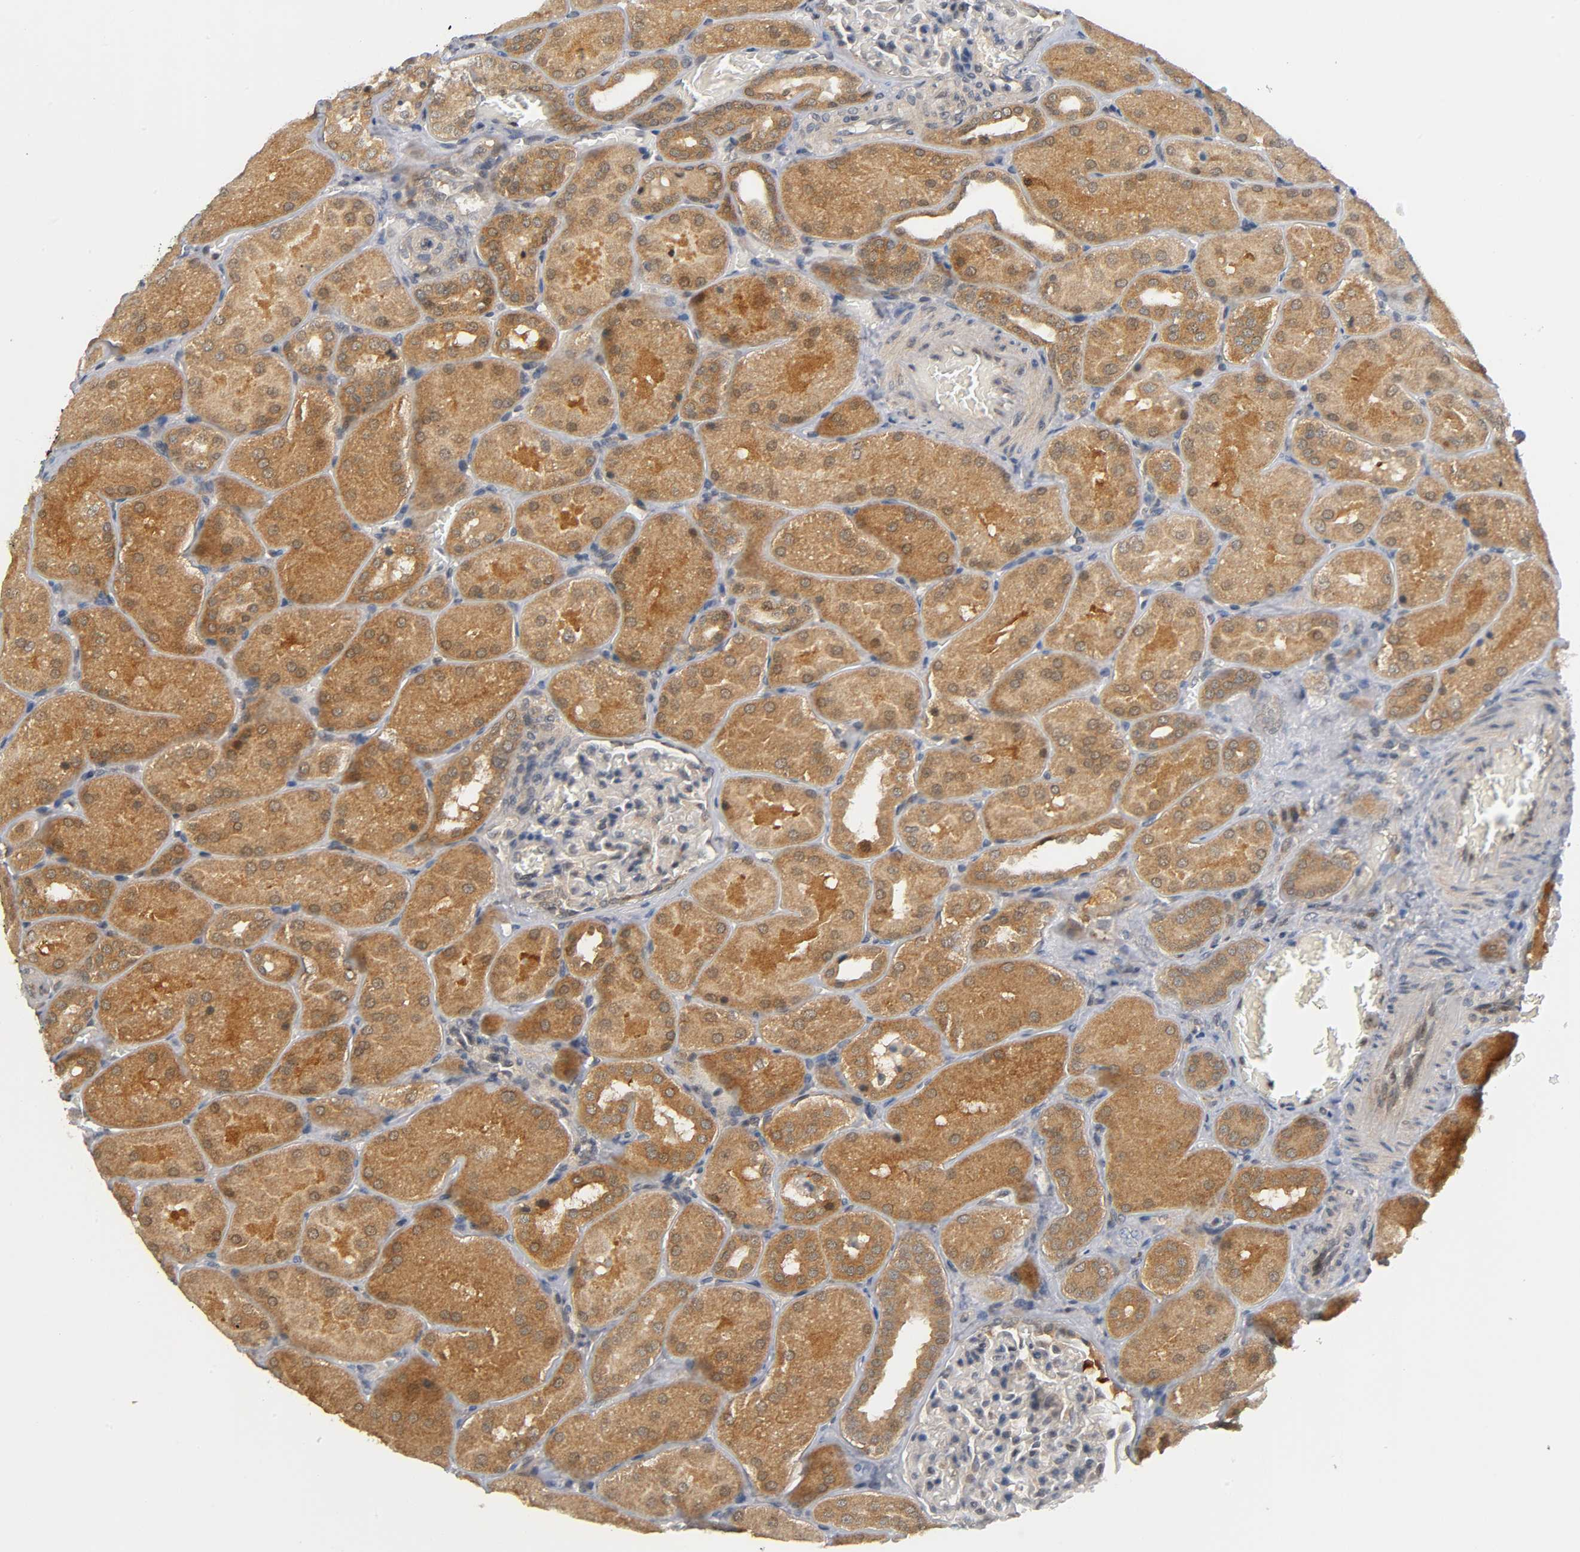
{"staining": {"intensity": "weak", "quantity": "25%-75%", "location": "cytoplasmic/membranous"}, "tissue": "kidney", "cell_type": "Cells in glomeruli", "image_type": "normal", "snomed": [{"axis": "morphology", "description": "Normal tissue, NOS"}, {"axis": "topography", "description": "Kidney"}], "caption": "Immunohistochemical staining of normal kidney demonstrates low levels of weak cytoplasmic/membranous expression in approximately 25%-75% of cells in glomeruli. (DAB IHC with brightfield microscopy, high magnification).", "gene": "MAPK8", "patient": {"sex": "male", "age": 28}}